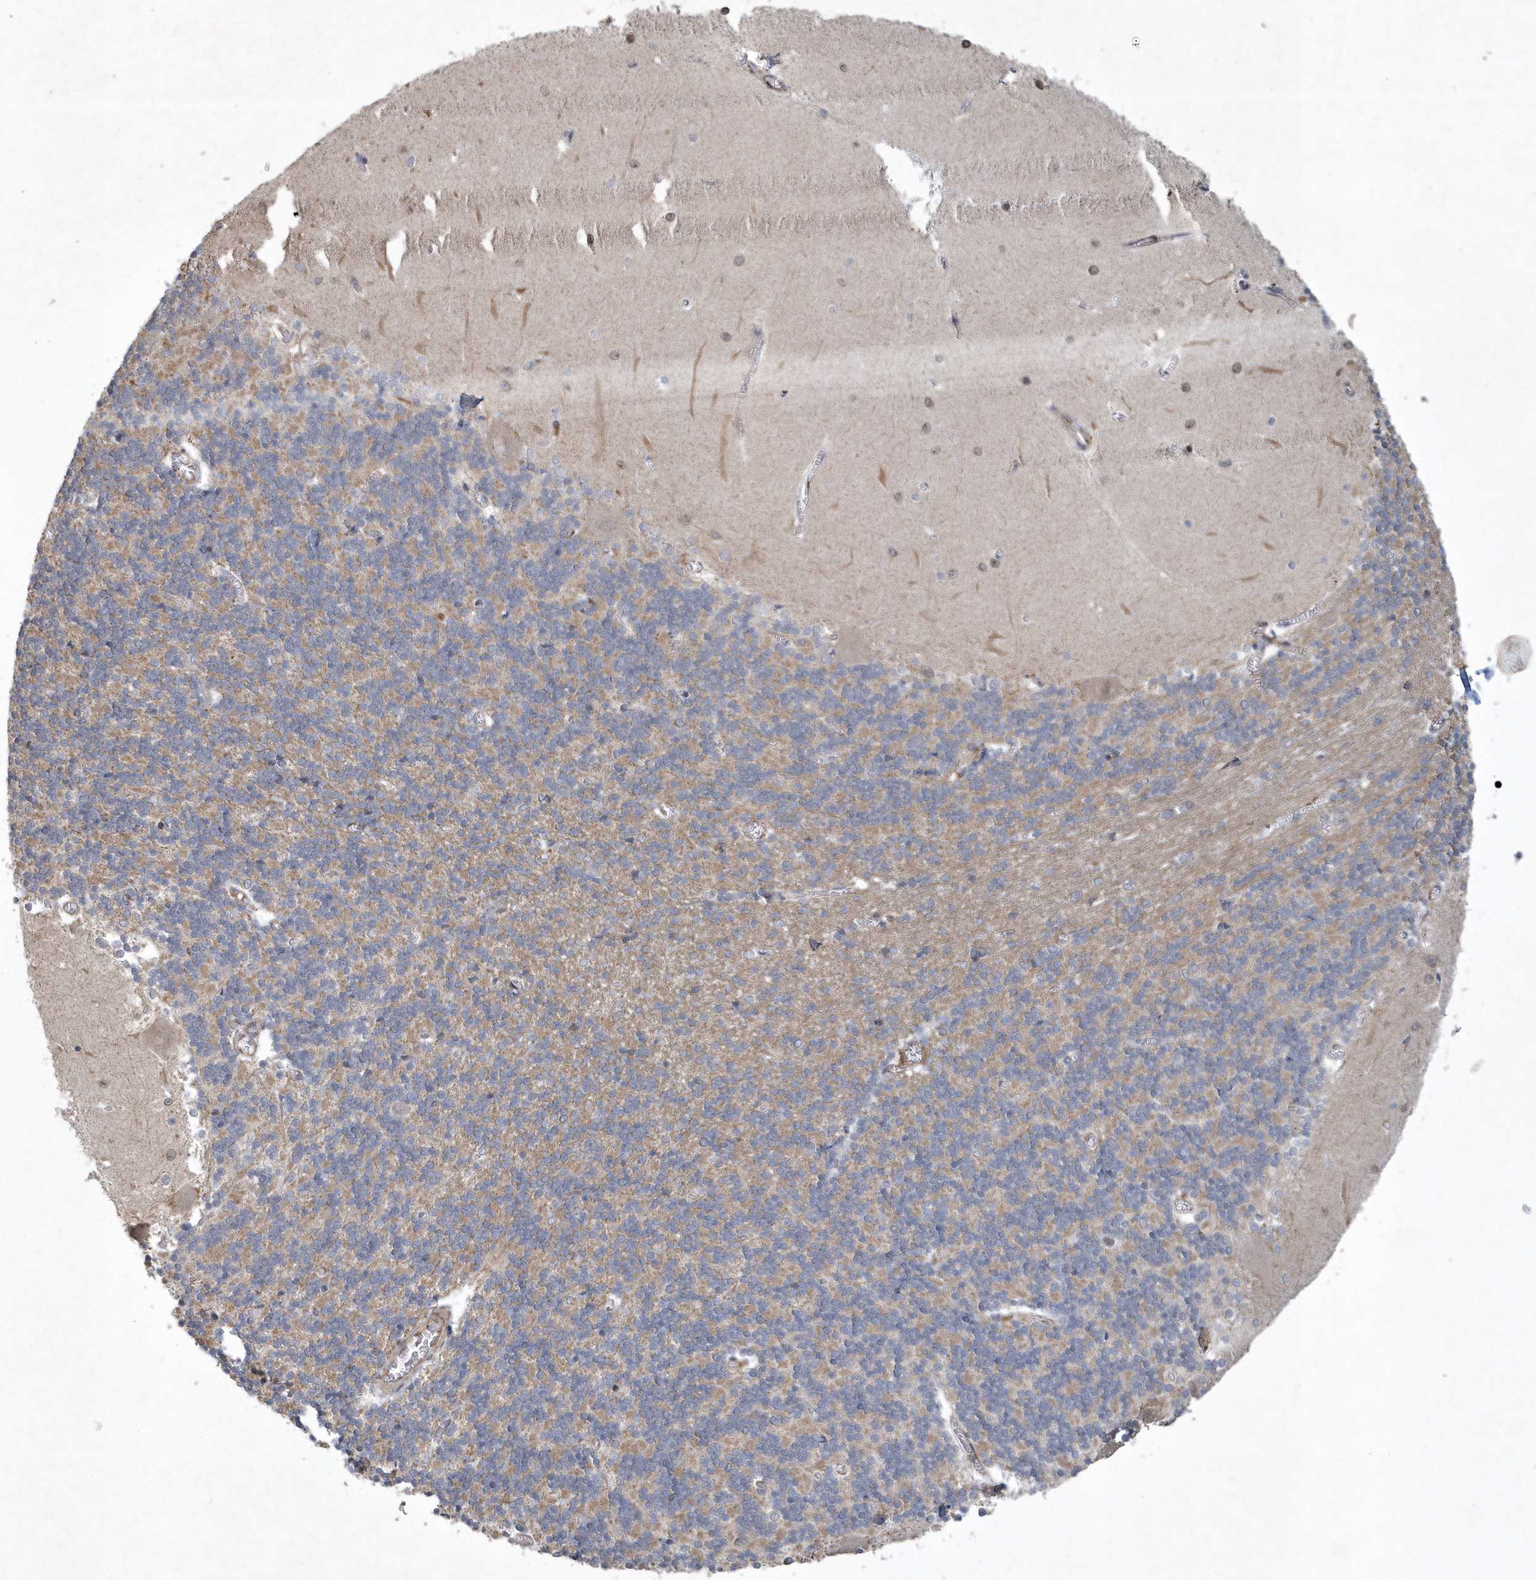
{"staining": {"intensity": "moderate", "quantity": ">75%", "location": "cytoplasmic/membranous"}, "tissue": "cerebellum", "cell_type": "Cells in granular layer", "image_type": "normal", "snomed": [{"axis": "morphology", "description": "Normal tissue, NOS"}, {"axis": "topography", "description": "Cerebellum"}], "caption": "Immunohistochemical staining of unremarkable human cerebellum demonstrates >75% levels of moderate cytoplasmic/membranous protein staining in approximately >75% of cells in granular layer. The protein is shown in brown color, while the nuclei are stained blue.", "gene": "N4BP2", "patient": {"sex": "male", "age": 37}}